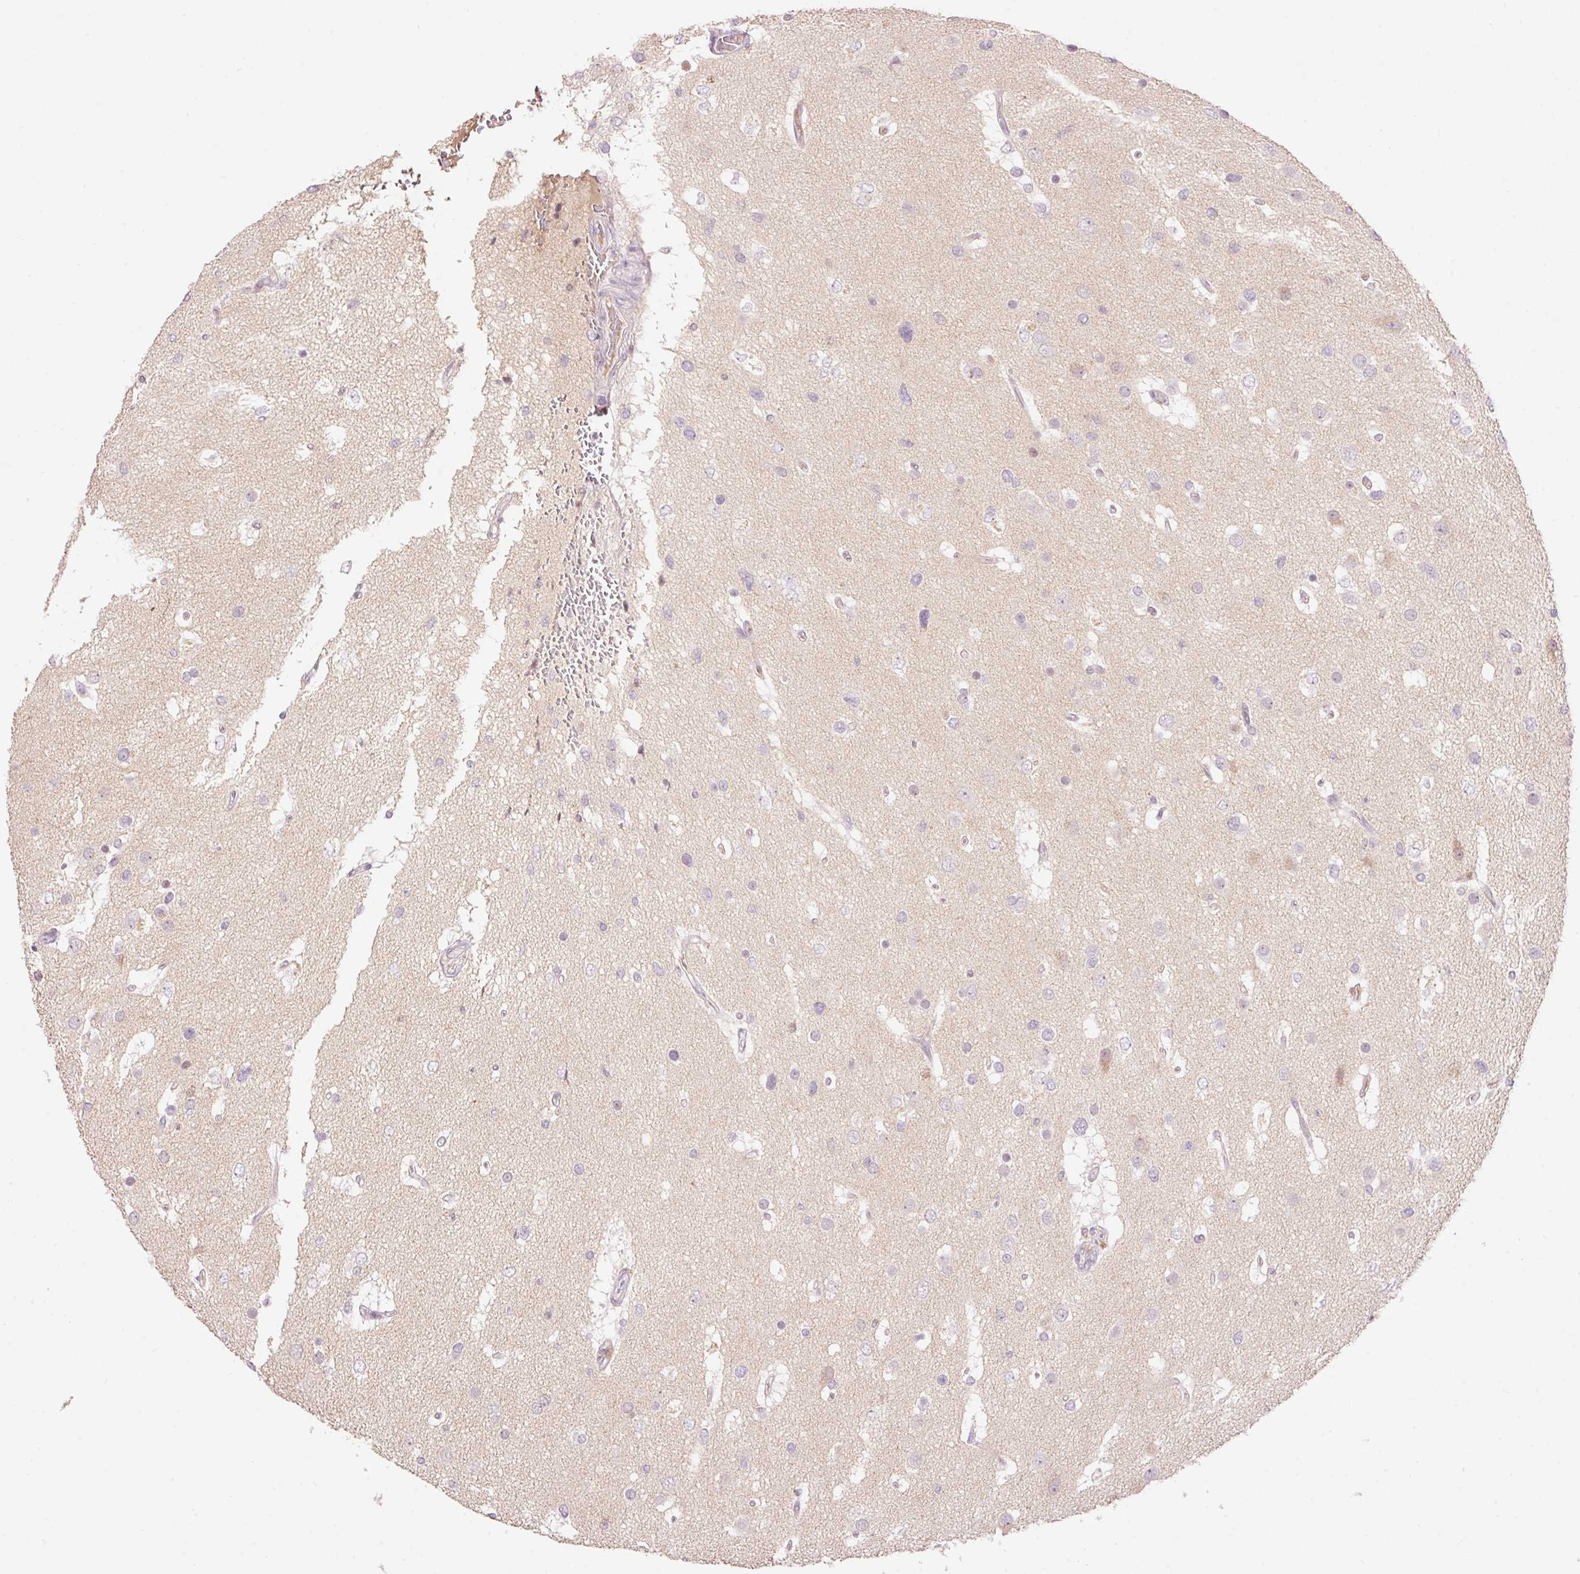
{"staining": {"intensity": "negative", "quantity": "none", "location": "none"}, "tissue": "glioma", "cell_type": "Tumor cells", "image_type": "cancer", "snomed": [{"axis": "morphology", "description": "Glioma, malignant, High grade"}, {"axis": "topography", "description": "Brain"}], "caption": "This is an immunohistochemistry micrograph of glioma. There is no expression in tumor cells.", "gene": "ABHD11", "patient": {"sex": "male", "age": 53}}